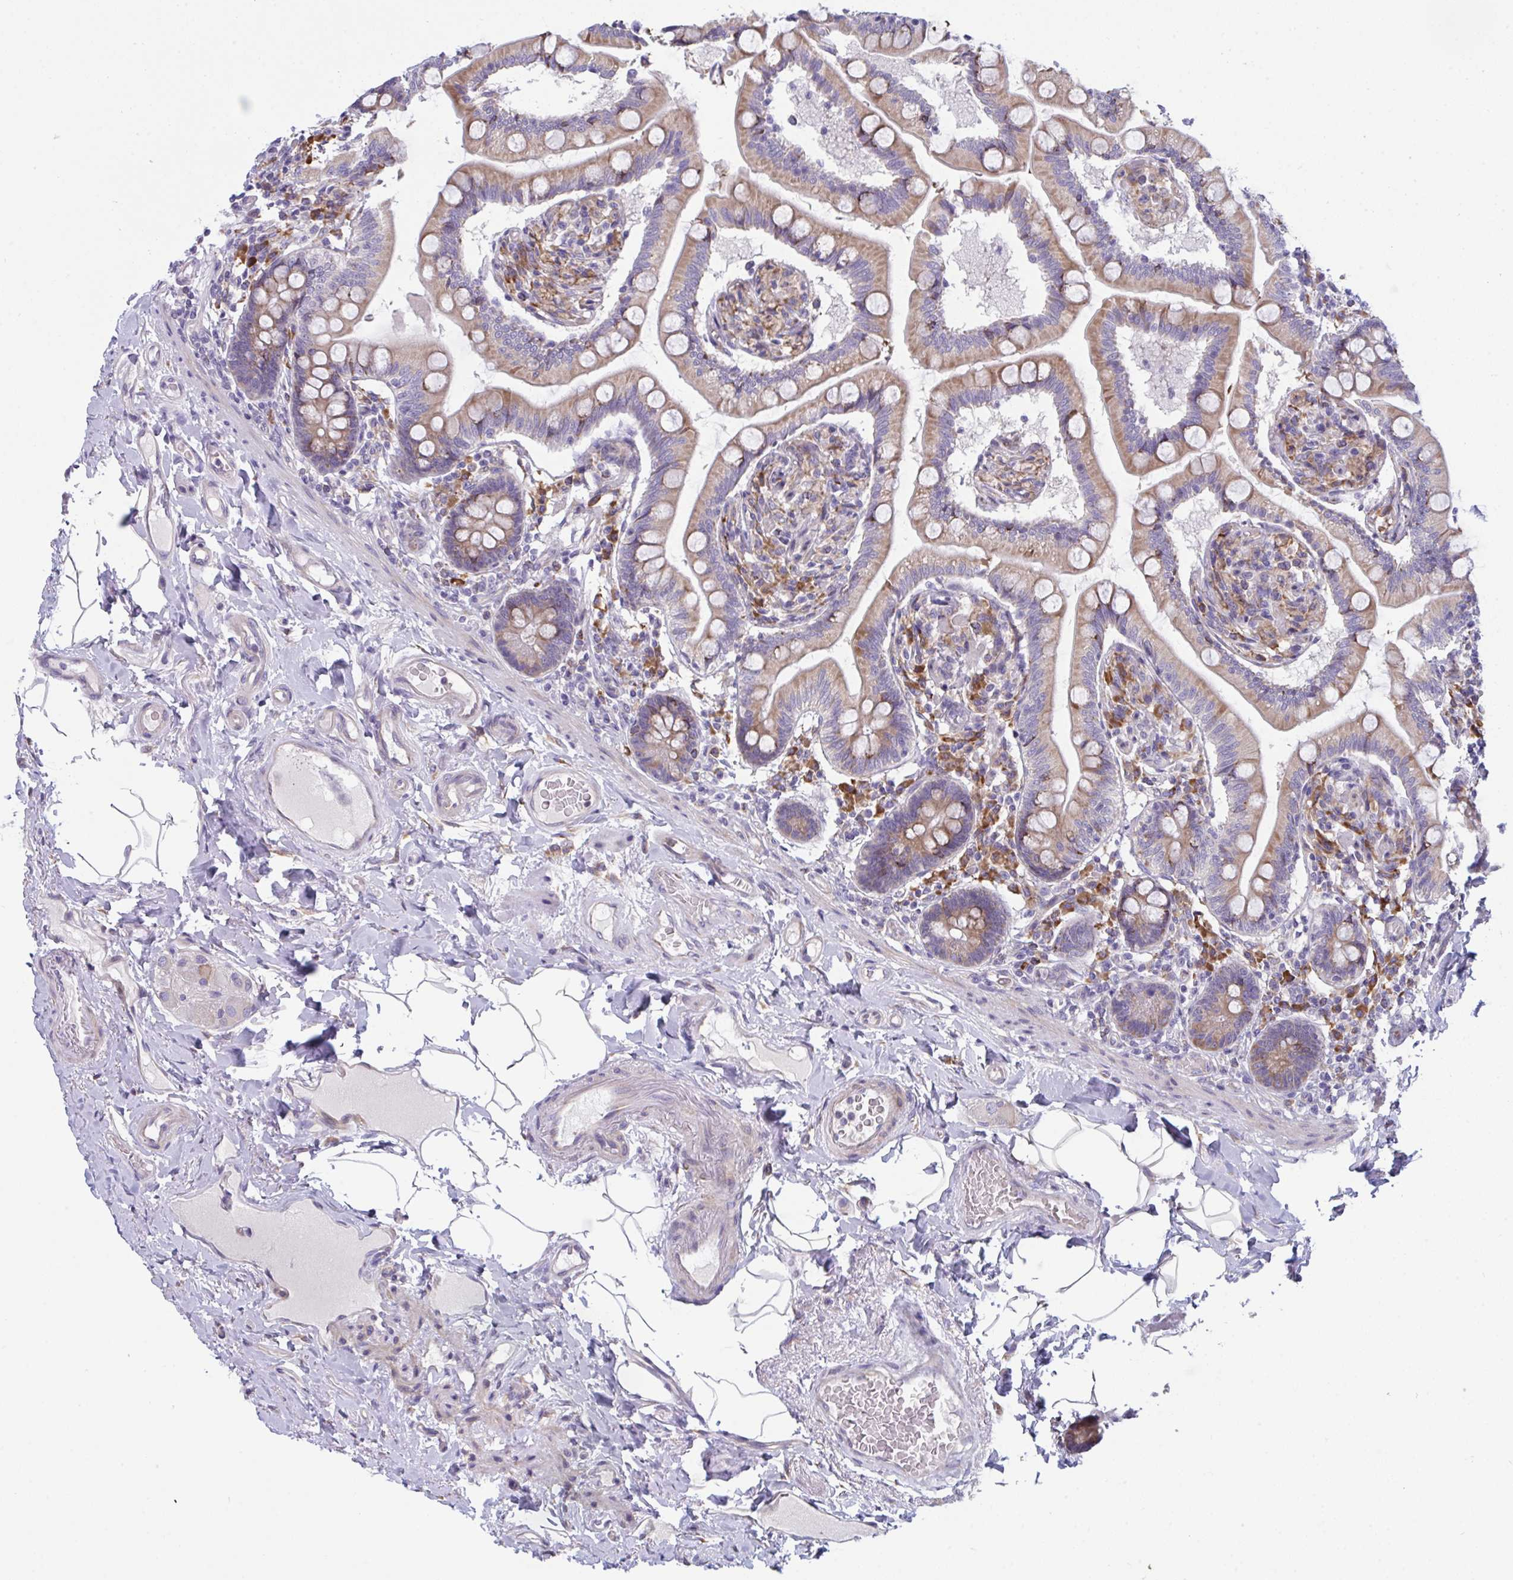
{"staining": {"intensity": "weak", "quantity": ">75%", "location": "cytoplasmic/membranous"}, "tissue": "small intestine", "cell_type": "Glandular cells", "image_type": "normal", "snomed": [{"axis": "morphology", "description": "Normal tissue, NOS"}, {"axis": "topography", "description": "Small intestine"}], "caption": "Weak cytoplasmic/membranous positivity for a protein is appreciated in about >75% of glandular cells of benign small intestine using immunohistochemistry (IHC).", "gene": "MYMK", "patient": {"sex": "female", "age": 64}}